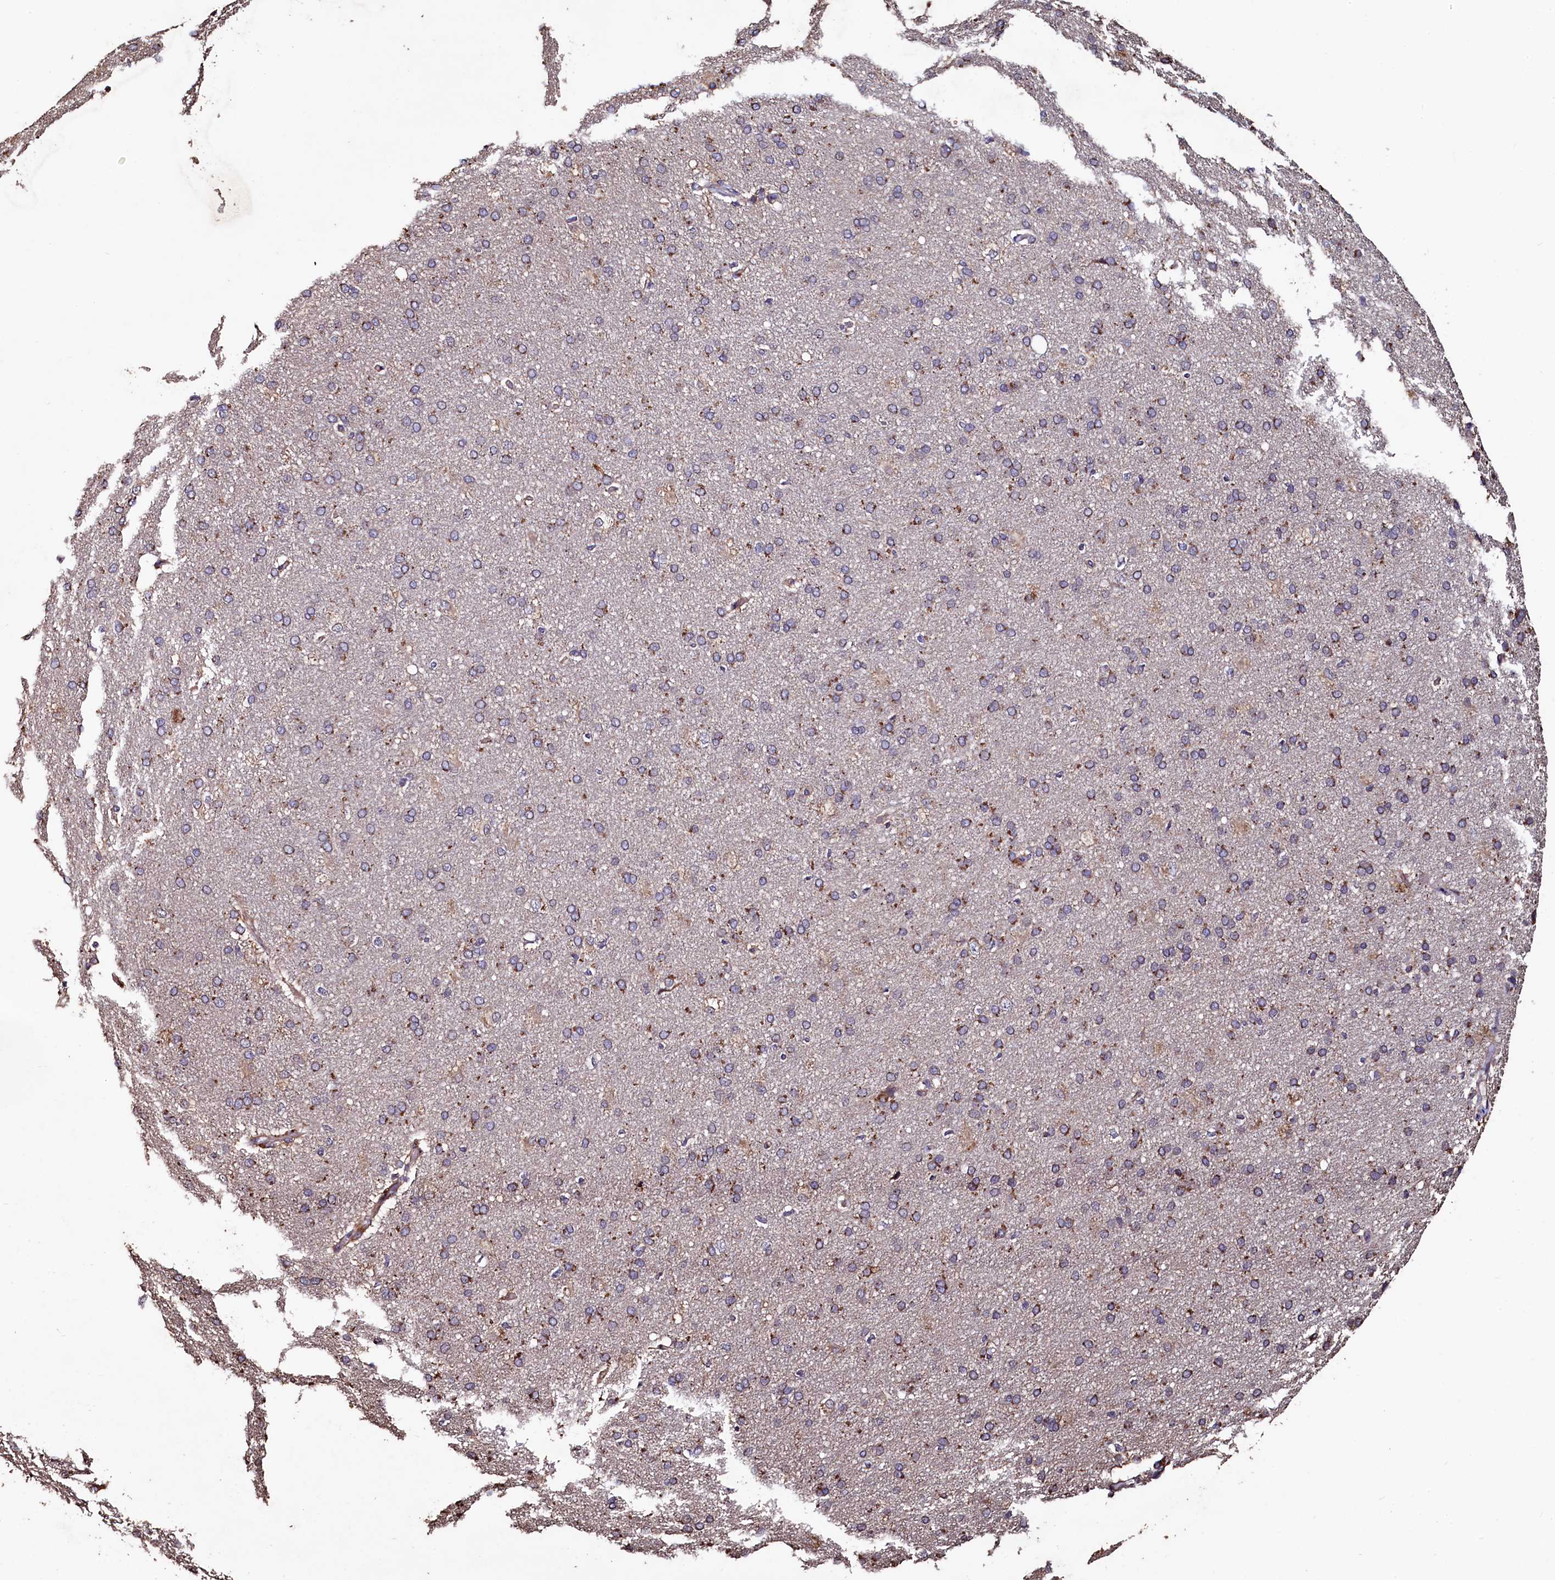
{"staining": {"intensity": "negative", "quantity": "none", "location": "none"}, "tissue": "cerebral cortex", "cell_type": "Endothelial cells", "image_type": "normal", "snomed": [{"axis": "morphology", "description": "Normal tissue, NOS"}, {"axis": "topography", "description": "Cerebral cortex"}], "caption": "IHC of normal cerebral cortex demonstrates no positivity in endothelial cells. The staining is performed using DAB brown chromogen with nuclei counter-stained in using hematoxylin.", "gene": "TMEM98", "patient": {"sex": "male", "age": 62}}